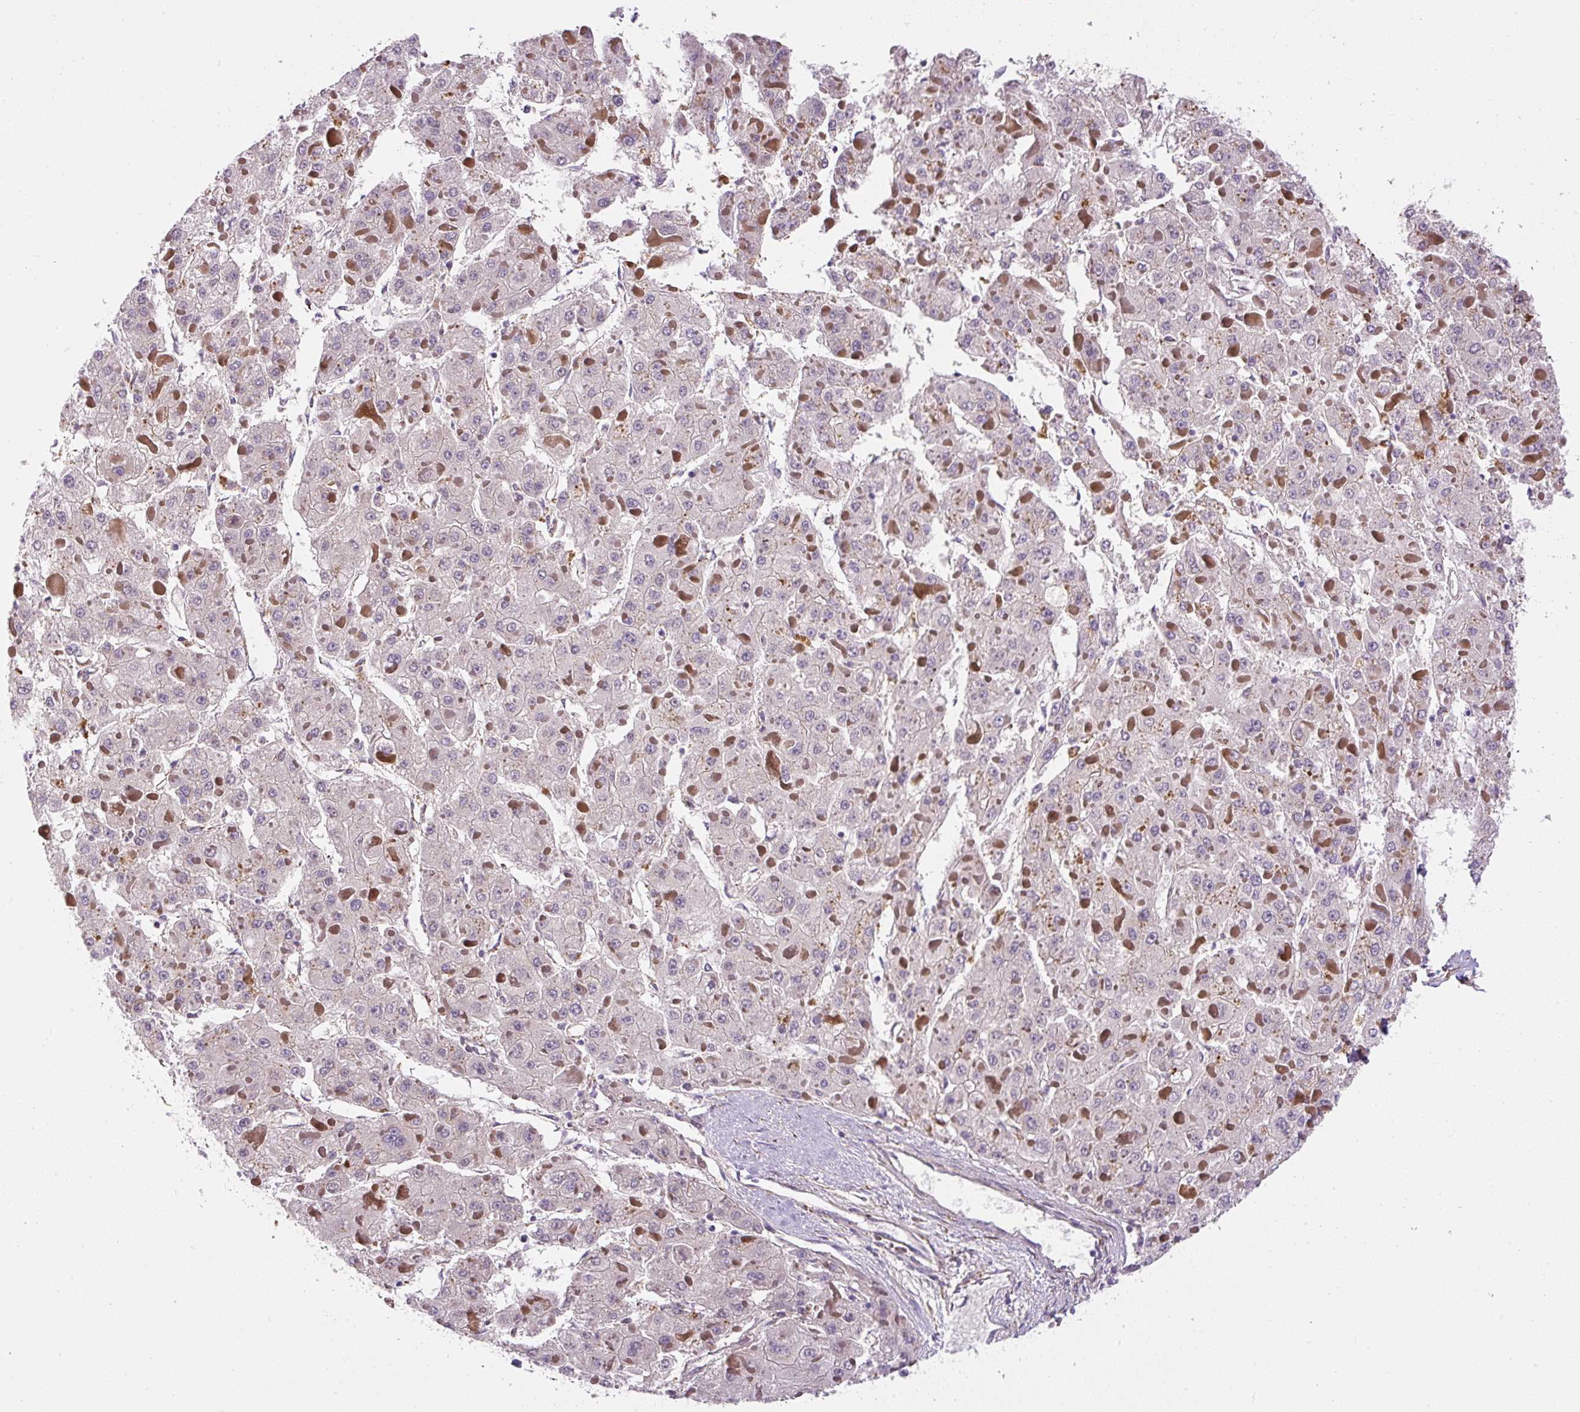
{"staining": {"intensity": "negative", "quantity": "none", "location": "none"}, "tissue": "liver cancer", "cell_type": "Tumor cells", "image_type": "cancer", "snomed": [{"axis": "morphology", "description": "Carcinoma, Hepatocellular, NOS"}, {"axis": "topography", "description": "Liver"}], "caption": "IHC of human liver hepatocellular carcinoma displays no positivity in tumor cells.", "gene": "RNF170", "patient": {"sex": "female", "age": 73}}